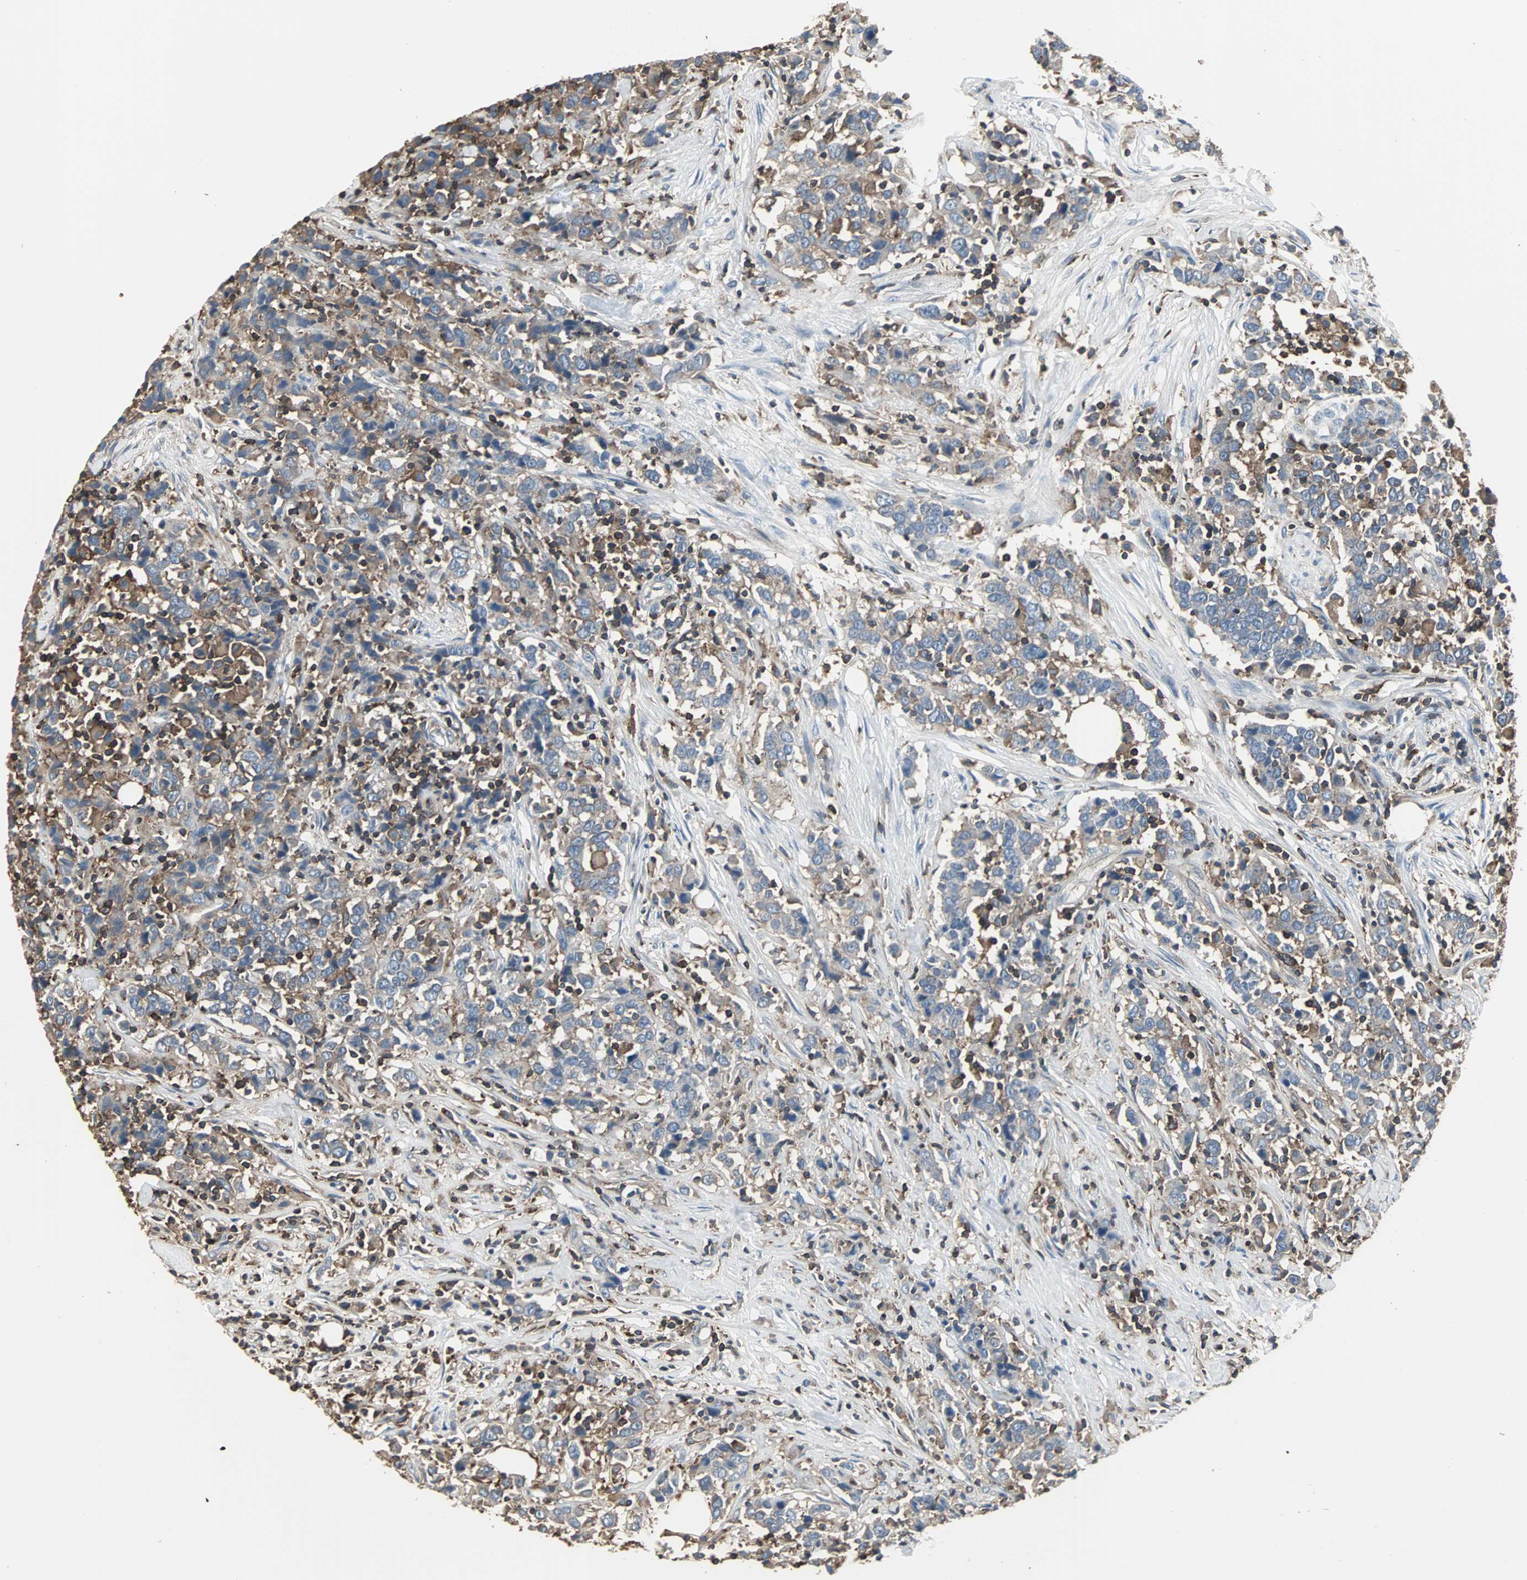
{"staining": {"intensity": "weak", "quantity": "25%-75%", "location": "cytoplasmic/membranous"}, "tissue": "urothelial cancer", "cell_type": "Tumor cells", "image_type": "cancer", "snomed": [{"axis": "morphology", "description": "Urothelial carcinoma, High grade"}, {"axis": "topography", "description": "Urinary bladder"}], "caption": "The immunohistochemical stain highlights weak cytoplasmic/membranous expression in tumor cells of urothelial carcinoma (high-grade) tissue.", "gene": "LRRFIP1", "patient": {"sex": "male", "age": 61}}